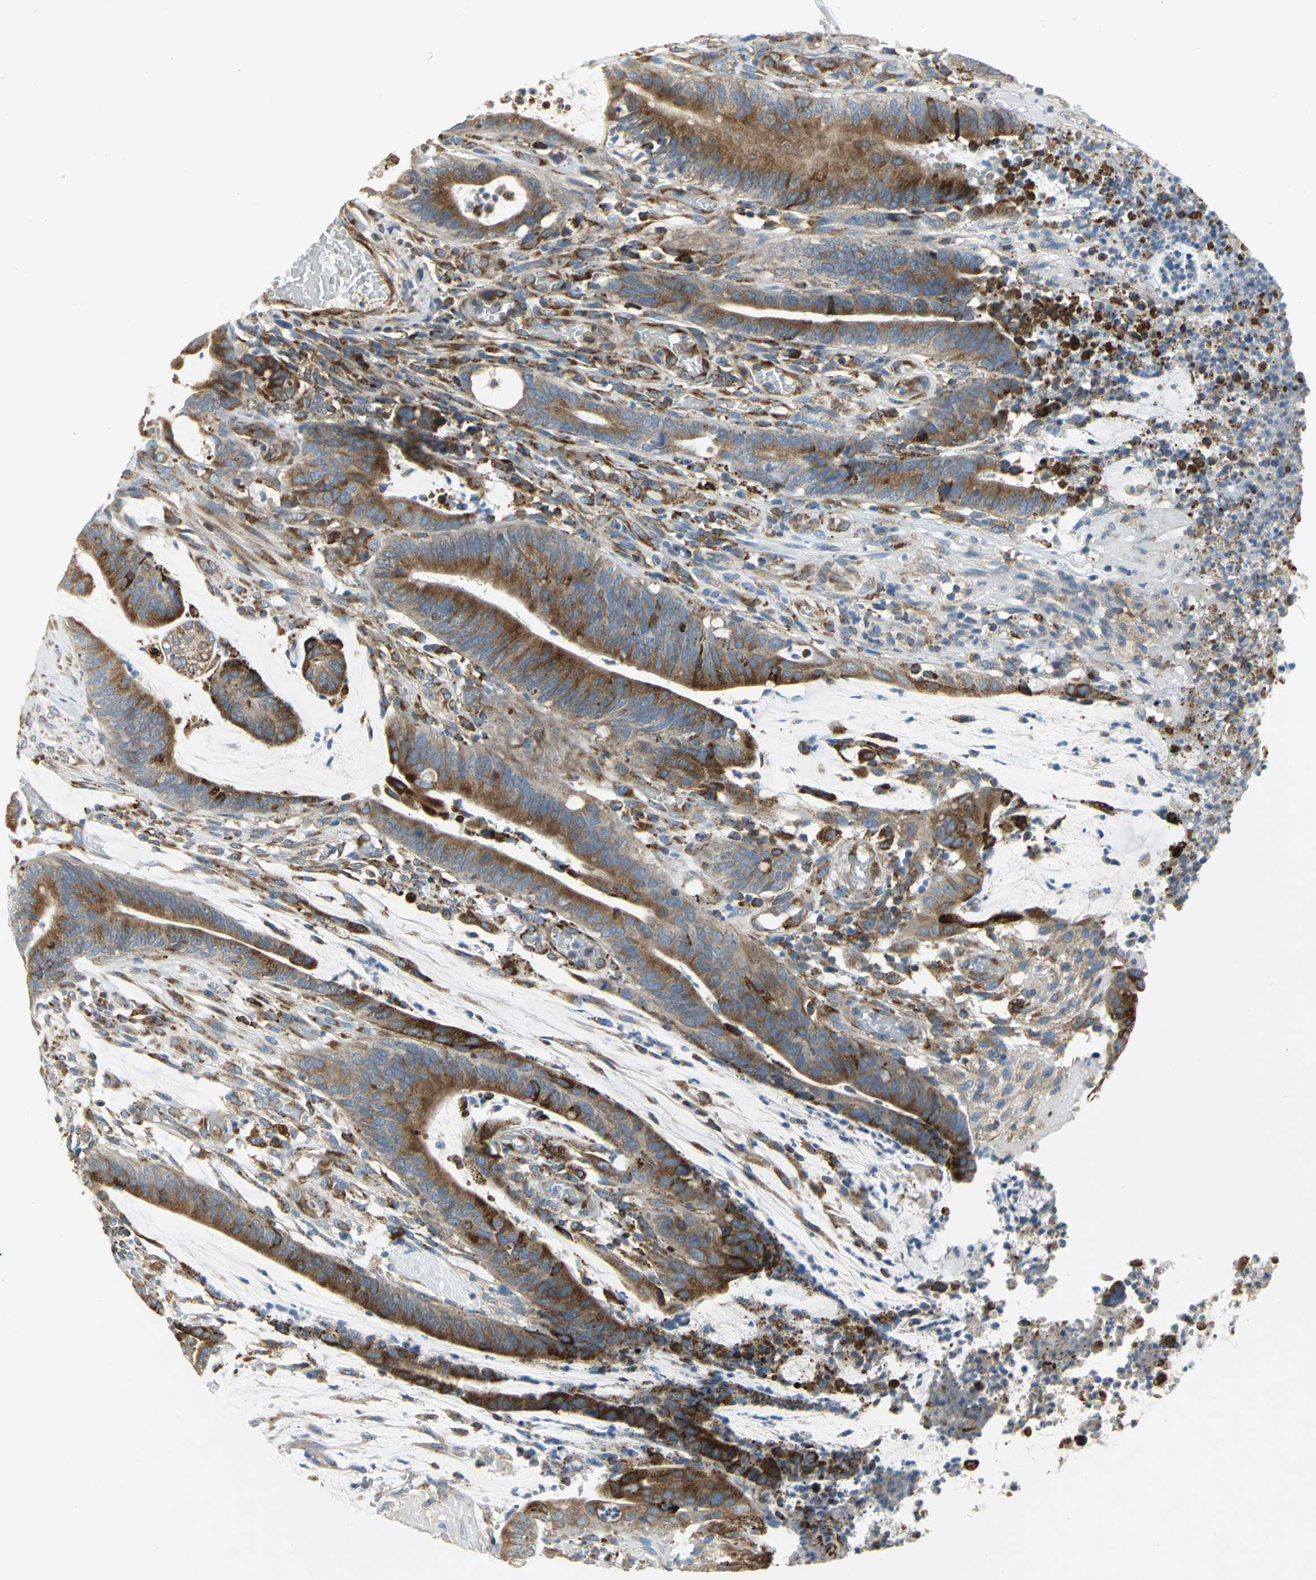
{"staining": {"intensity": "strong", "quantity": ">75%", "location": "cytoplasmic/membranous"}, "tissue": "colorectal cancer", "cell_type": "Tumor cells", "image_type": "cancer", "snomed": [{"axis": "morphology", "description": "Adenocarcinoma, NOS"}, {"axis": "topography", "description": "Rectum"}], "caption": "An image of adenocarcinoma (colorectal) stained for a protein reveals strong cytoplasmic/membranous brown staining in tumor cells.", "gene": "TULP4", "patient": {"sex": "female", "age": 66}}